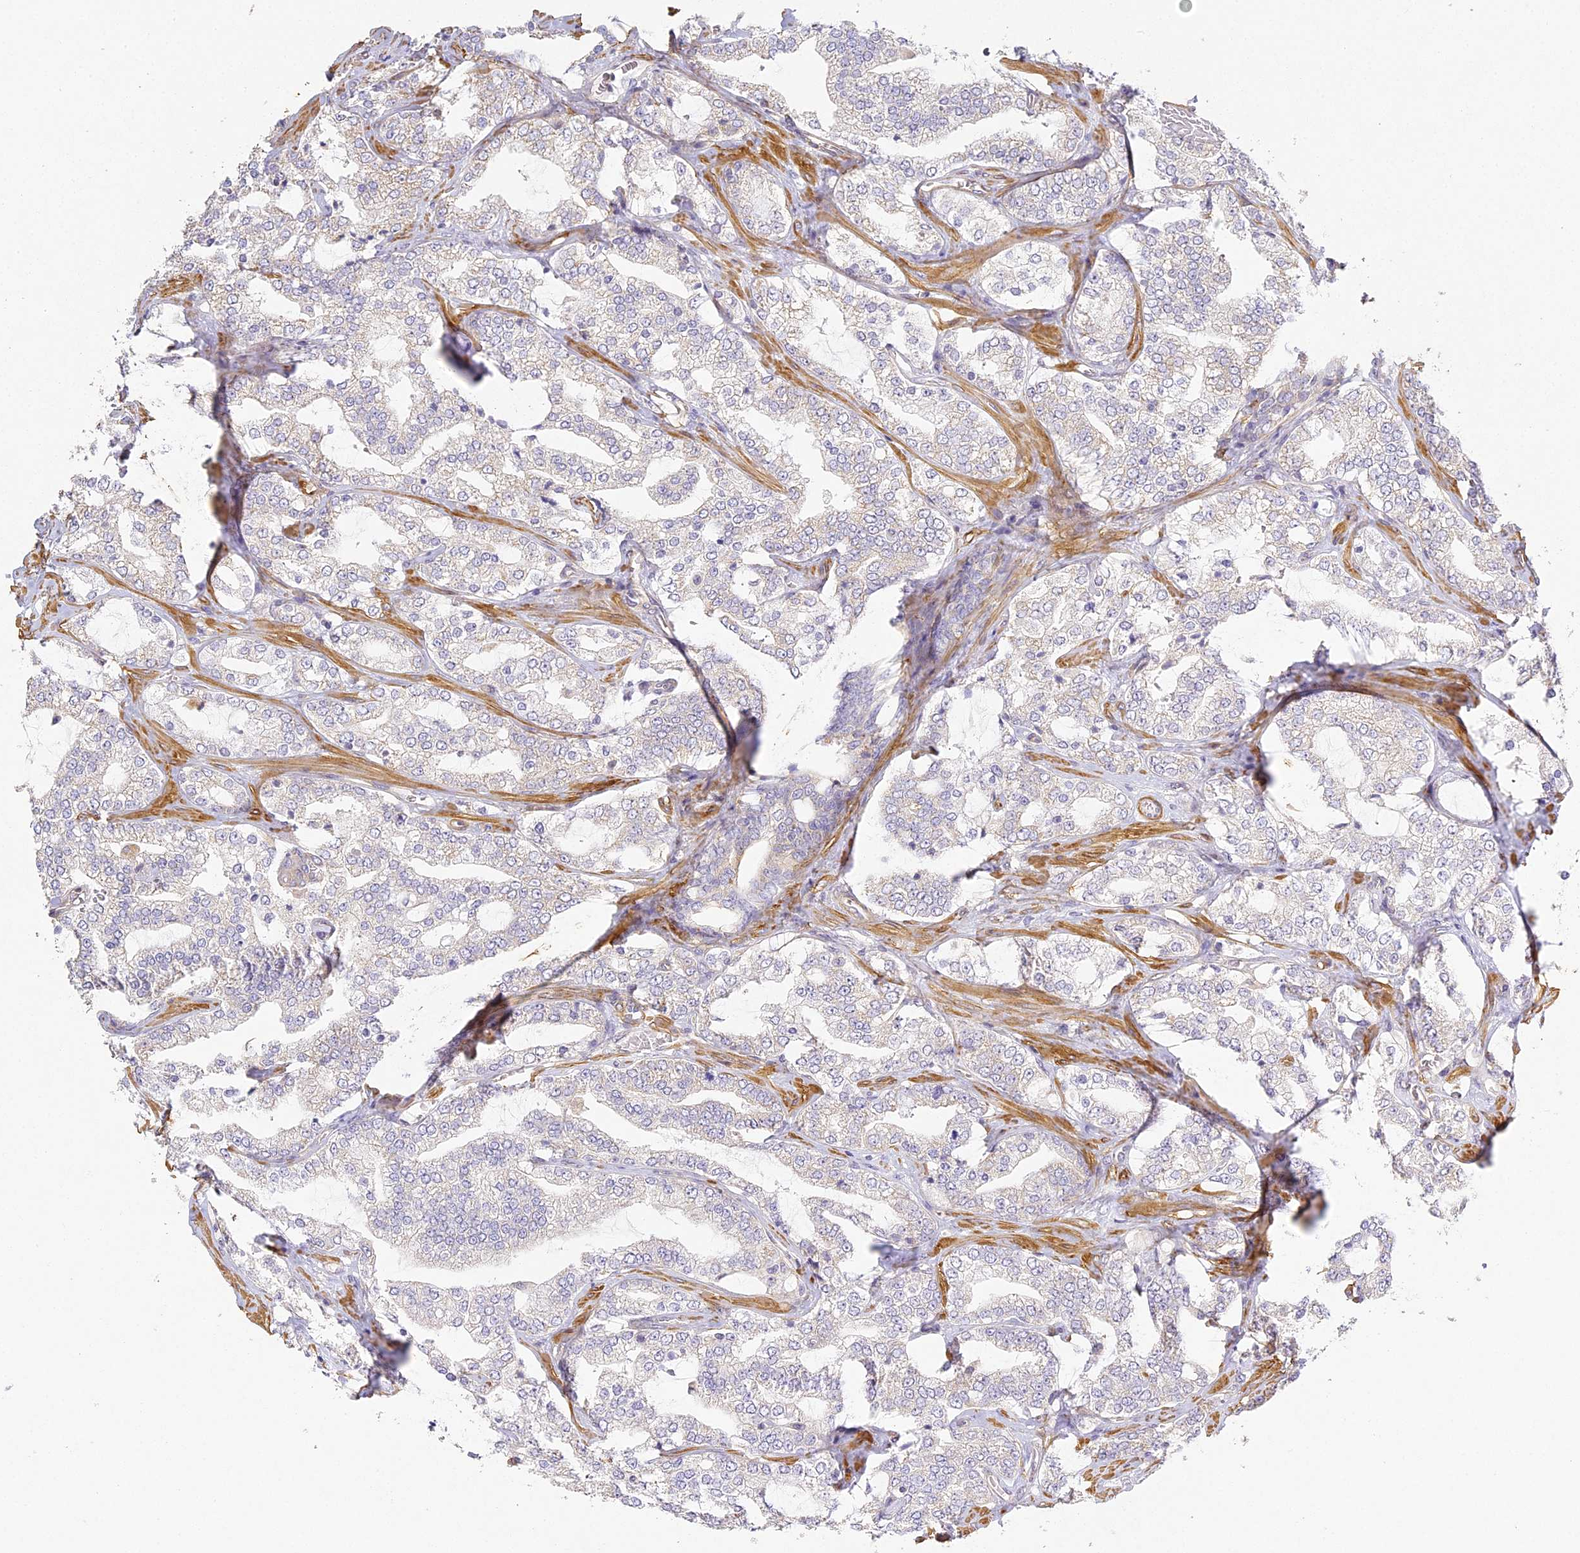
{"staining": {"intensity": "negative", "quantity": "none", "location": "none"}, "tissue": "prostate cancer", "cell_type": "Tumor cells", "image_type": "cancer", "snomed": [{"axis": "morphology", "description": "Adenocarcinoma, High grade"}, {"axis": "topography", "description": "Prostate"}], "caption": "Micrograph shows no protein expression in tumor cells of prostate cancer (adenocarcinoma (high-grade)) tissue.", "gene": "MED28", "patient": {"sex": "male", "age": 64}}